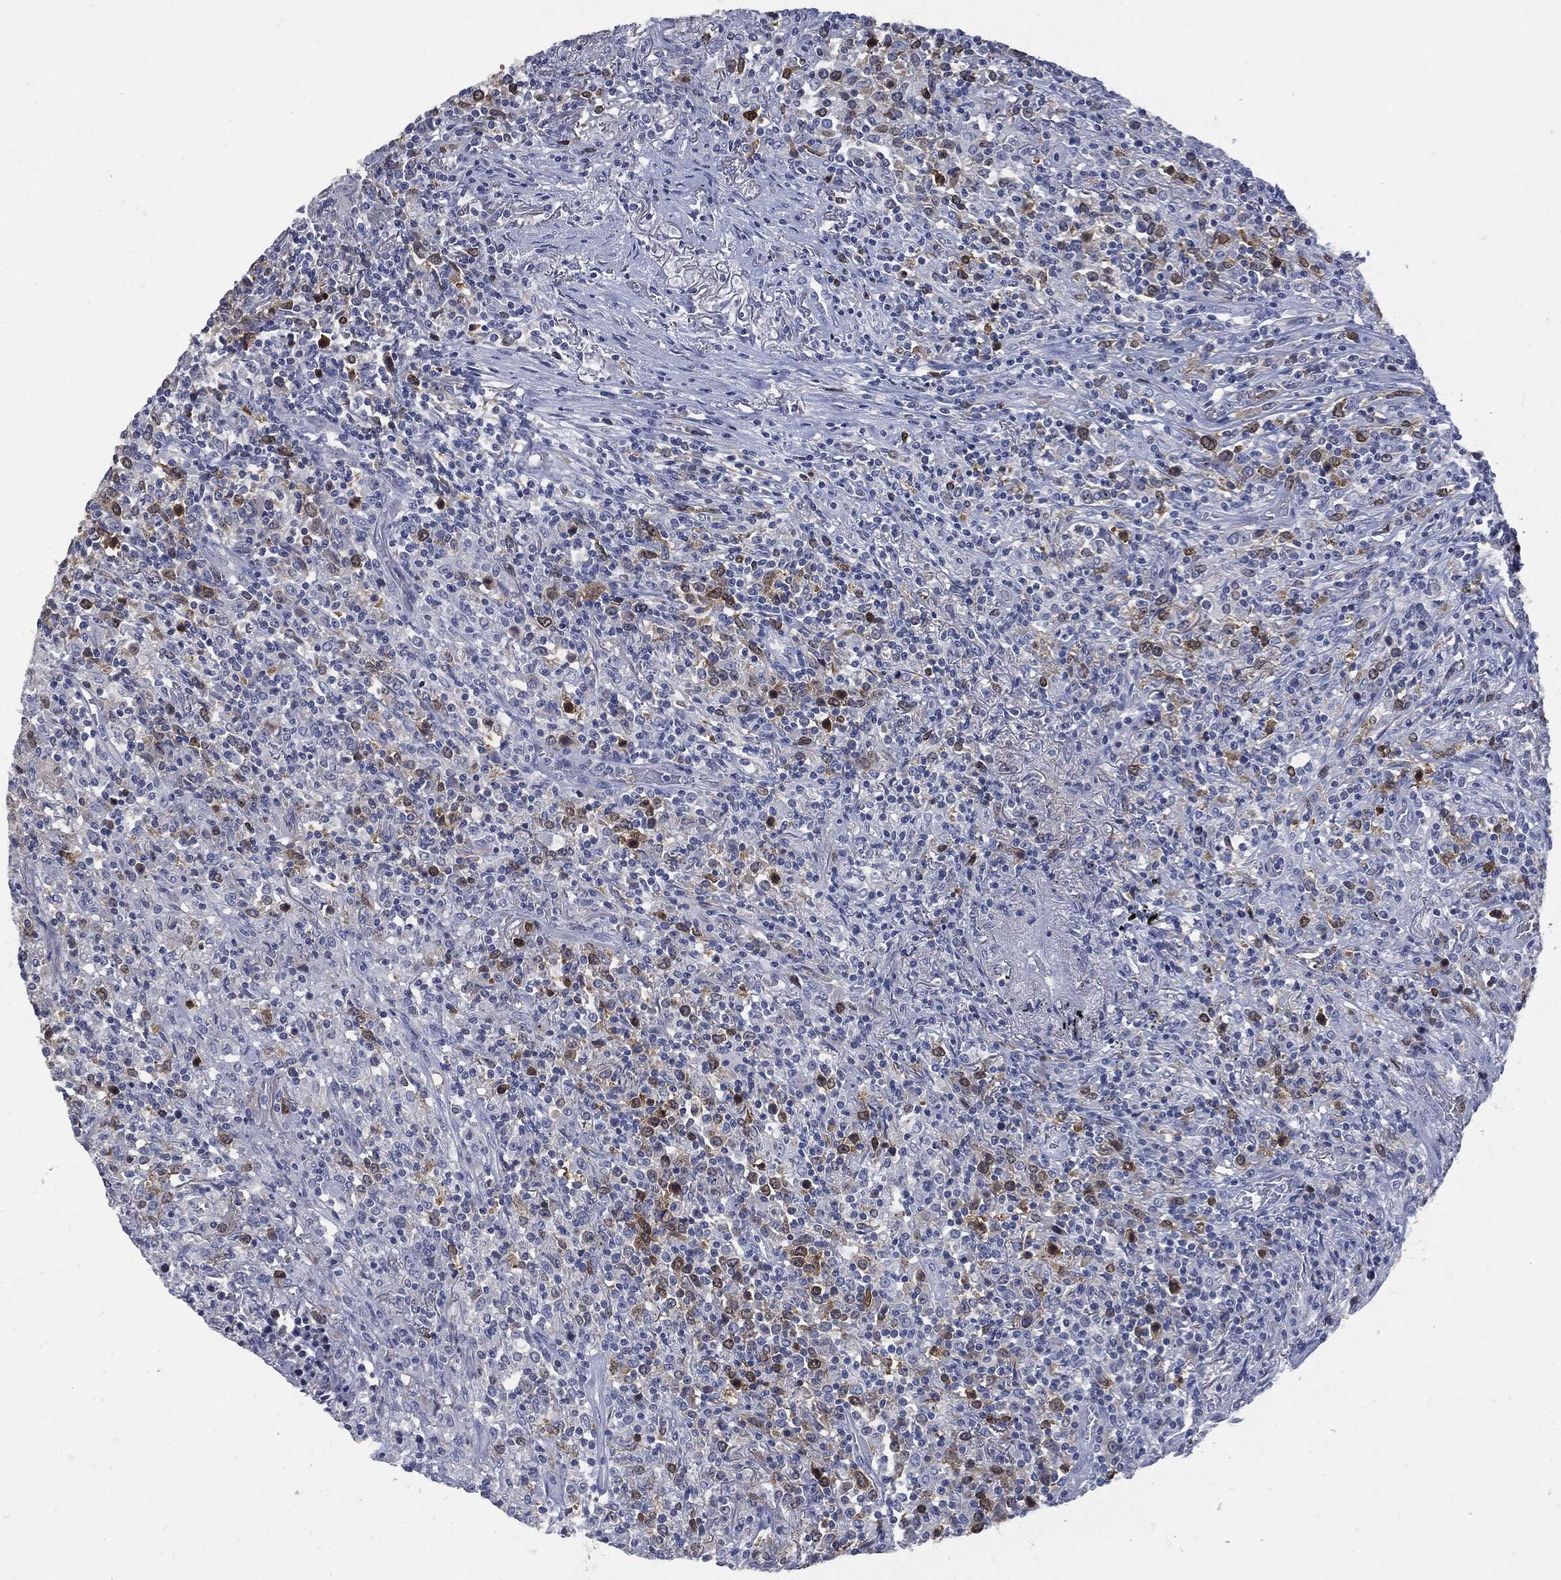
{"staining": {"intensity": "moderate", "quantity": "<25%", "location": "cytoplasmic/membranous"}, "tissue": "lymphoma", "cell_type": "Tumor cells", "image_type": "cancer", "snomed": [{"axis": "morphology", "description": "Malignant lymphoma, non-Hodgkin's type, High grade"}, {"axis": "topography", "description": "Lung"}], "caption": "Lymphoma stained with immunohistochemistry displays moderate cytoplasmic/membranous positivity in about <25% of tumor cells.", "gene": "UBE2C", "patient": {"sex": "male", "age": 79}}